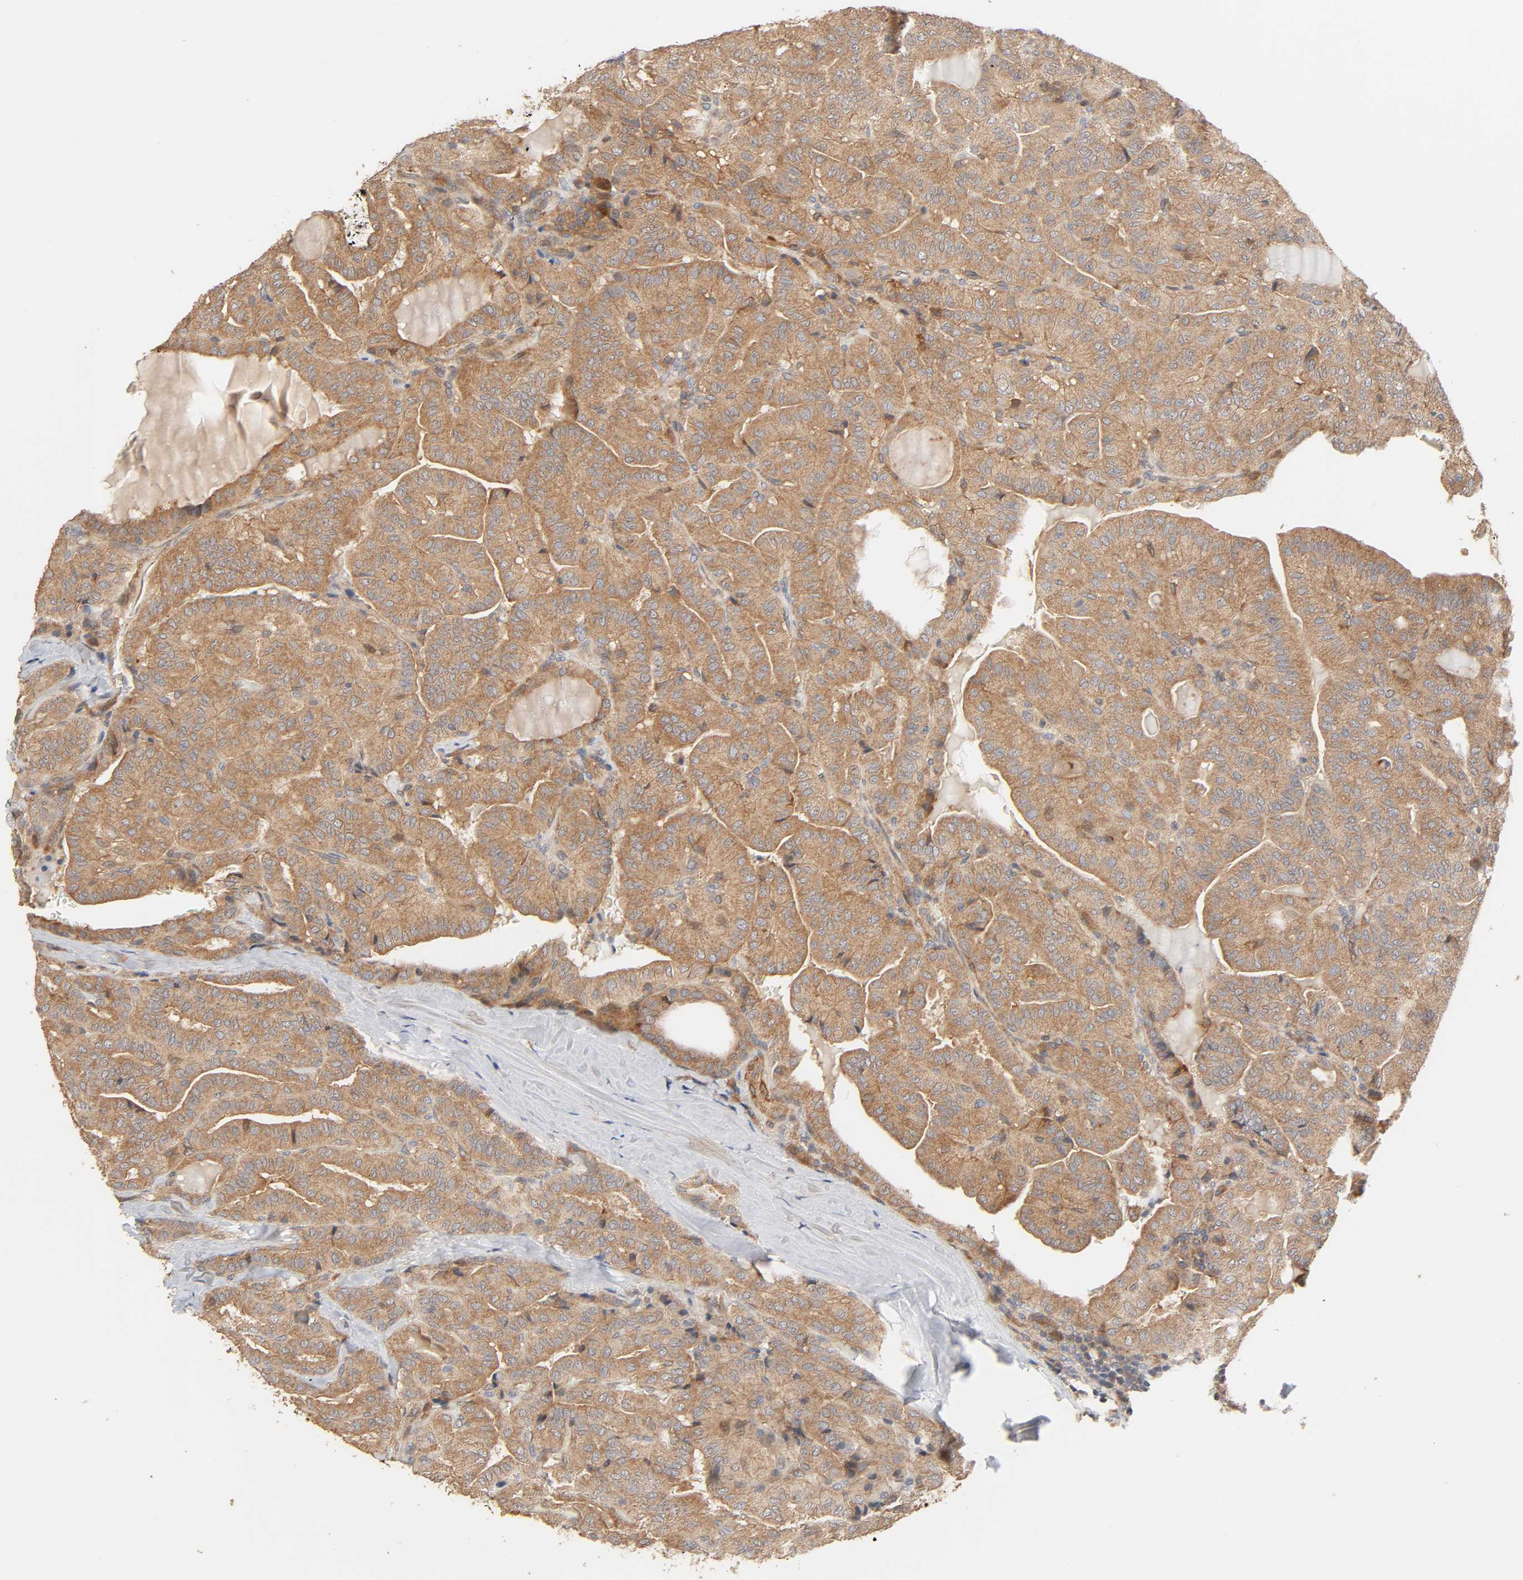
{"staining": {"intensity": "moderate", "quantity": ">75%", "location": "cytoplasmic/membranous"}, "tissue": "thyroid cancer", "cell_type": "Tumor cells", "image_type": "cancer", "snomed": [{"axis": "morphology", "description": "Papillary adenocarcinoma, NOS"}, {"axis": "topography", "description": "Thyroid gland"}], "caption": "About >75% of tumor cells in human papillary adenocarcinoma (thyroid) display moderate cytoplasmic/membranous protein expression as visualized by brown immunohistochemical staining.", "gene": "NEMF", "patient": {"sex": "male", "age": 77}}